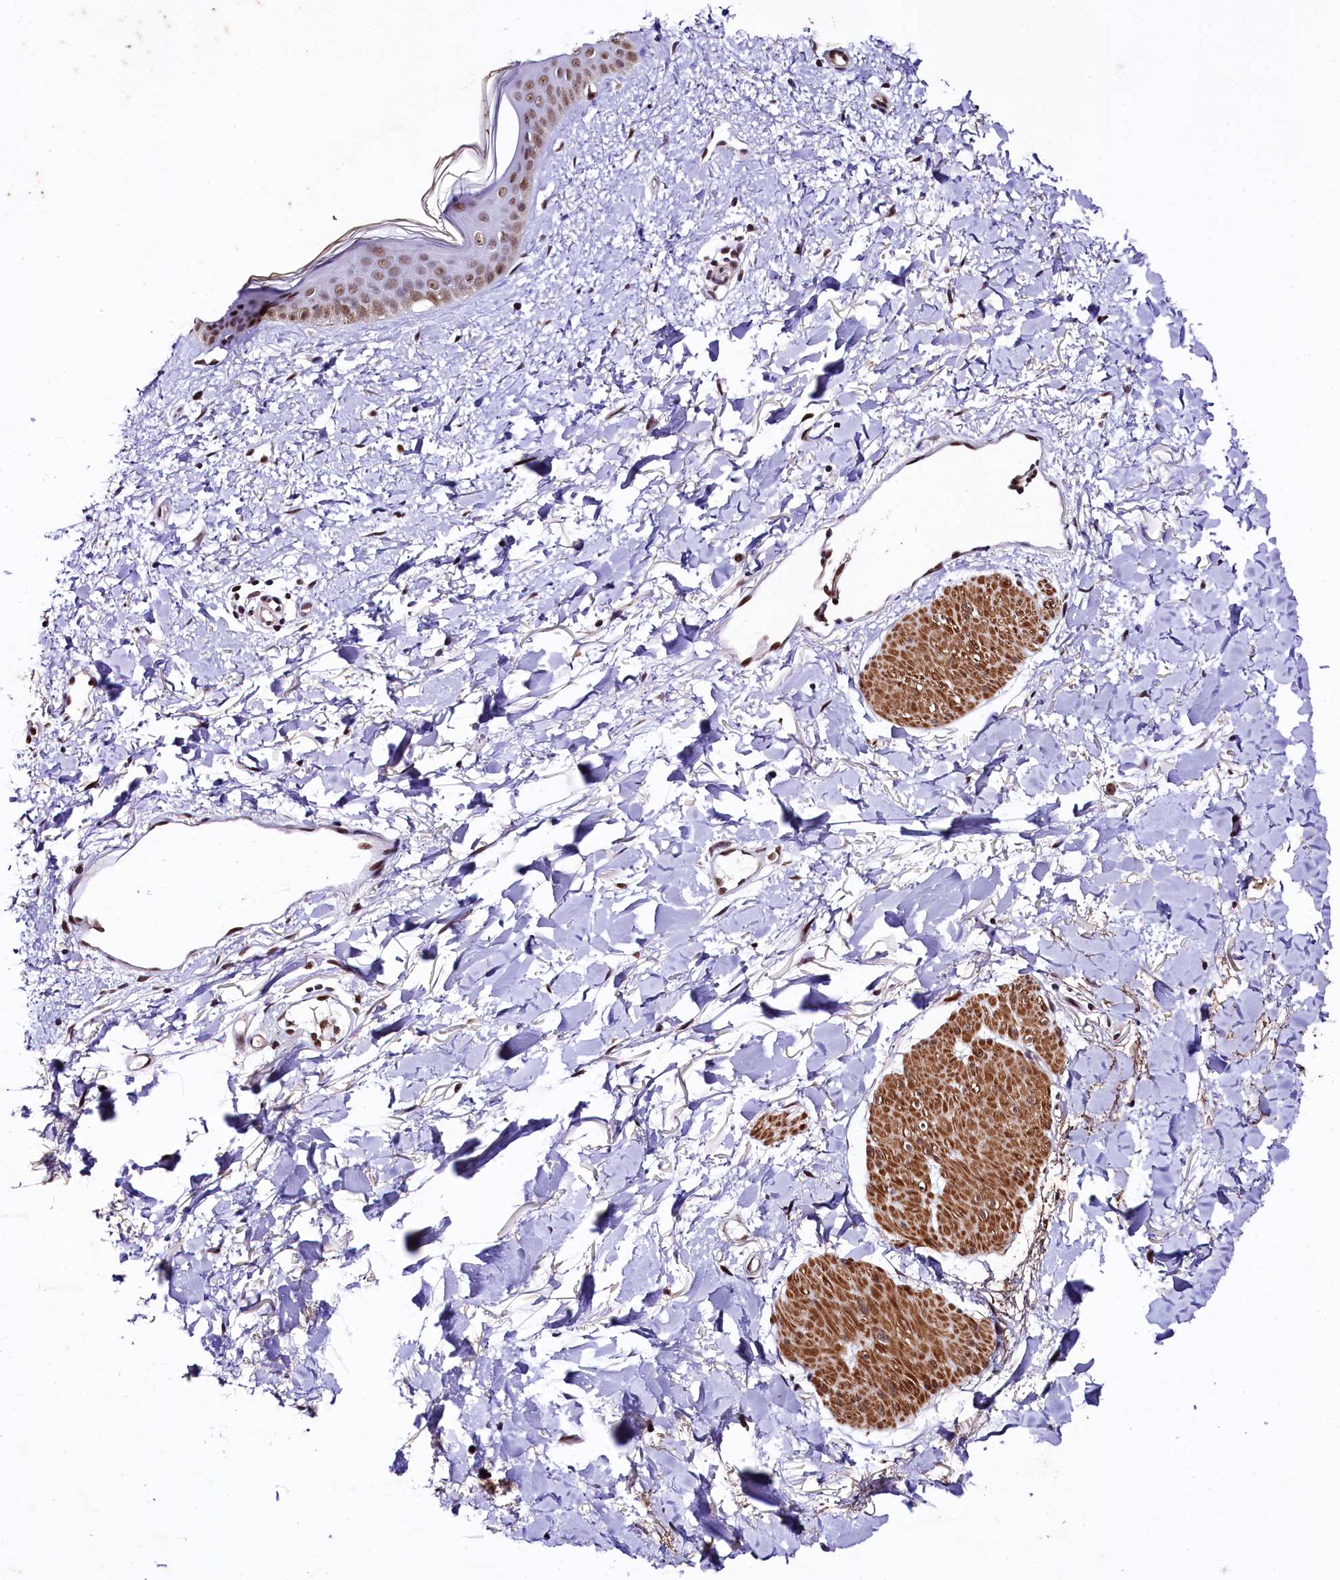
{"staining": {"intensity": "moderate", "quantity": ">75%", "location": "nuclear"}, "tissue": "skin", "cell_type": "Fibroblasts", "image_type": "normal", "snomed": [{"axis": "morphology", "description": "Normal tissue, NOS"}, {"axis": "topography", "description": "Skin"}], "caption": "Protein analysis of unremarkable skin displays moderate nuclear expression in approximately >75% of fibroblasts. The protein of interest is stained brown, and the nuclei are stained in blue (DAB IHC with brightfield microscopy, high magnification).", "gene": "SAMD10", "patient": {"sex": "female", "age": 58}}